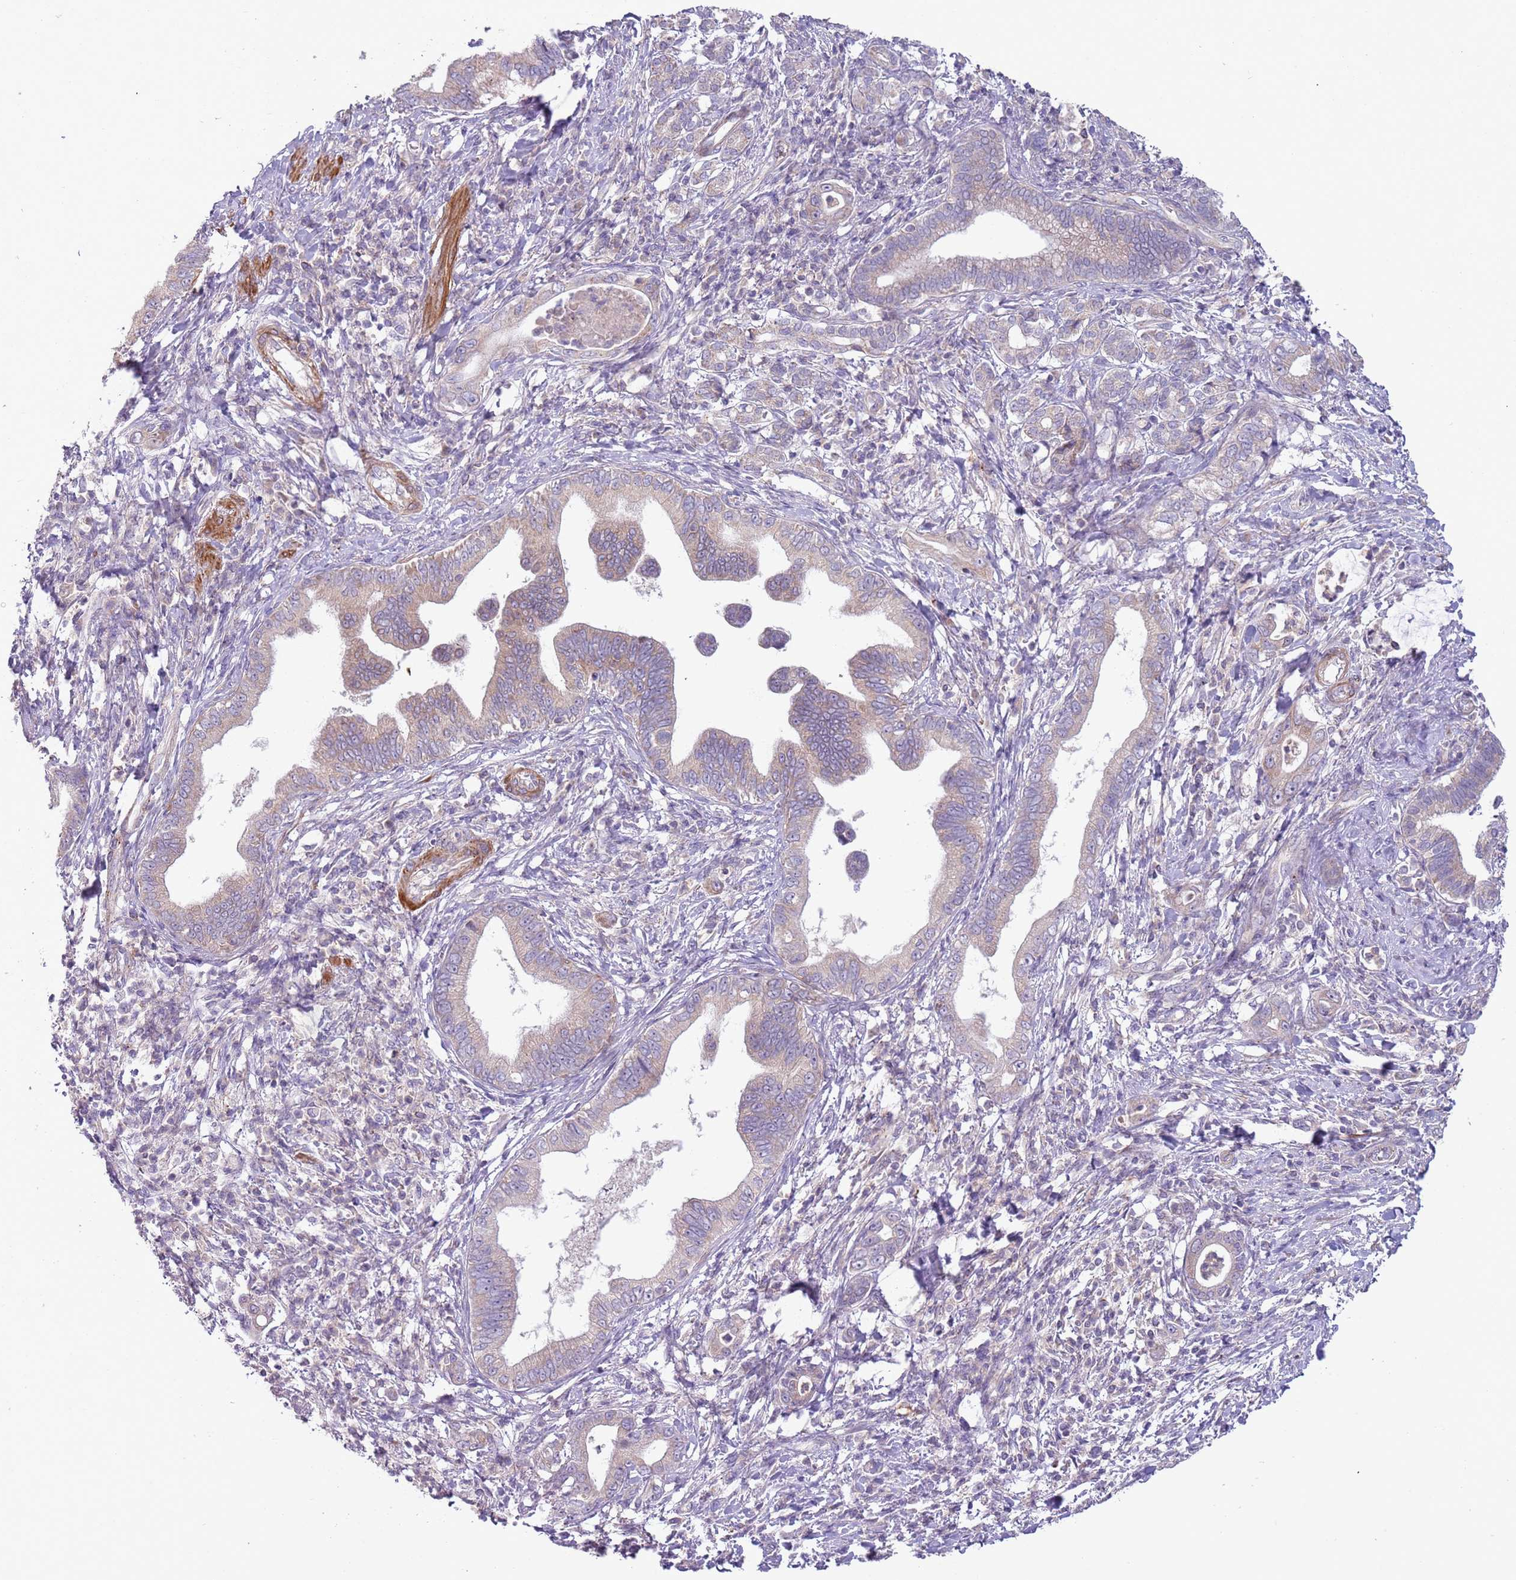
{"staining": {"intensity": "weak", "quantity": "<25%", "location": "cytoplasmic/membranous"}, "tissue": "pancreatic cancer", "cell_type": "Tumor cells", "image_type": "cancer", "snomed": [{"axis": "morphology", "description": "Normal tissue, NOS"}, {"axis": "morphology", "description": "Adenocarcinoma, NOS"}, {"axis": "topography", "description": "Pancreas"}], "caption": "High magnification brightfield microscopy of pancreatic cancer (adenocarcinoma) stained with DAB (brown) and counterstained with hematoxylin (blue): tumor cells show no significant expression. Nuclei are stained in blue.", "gene": "DTD2", "patient": {"sex": "female", "age": 55}}